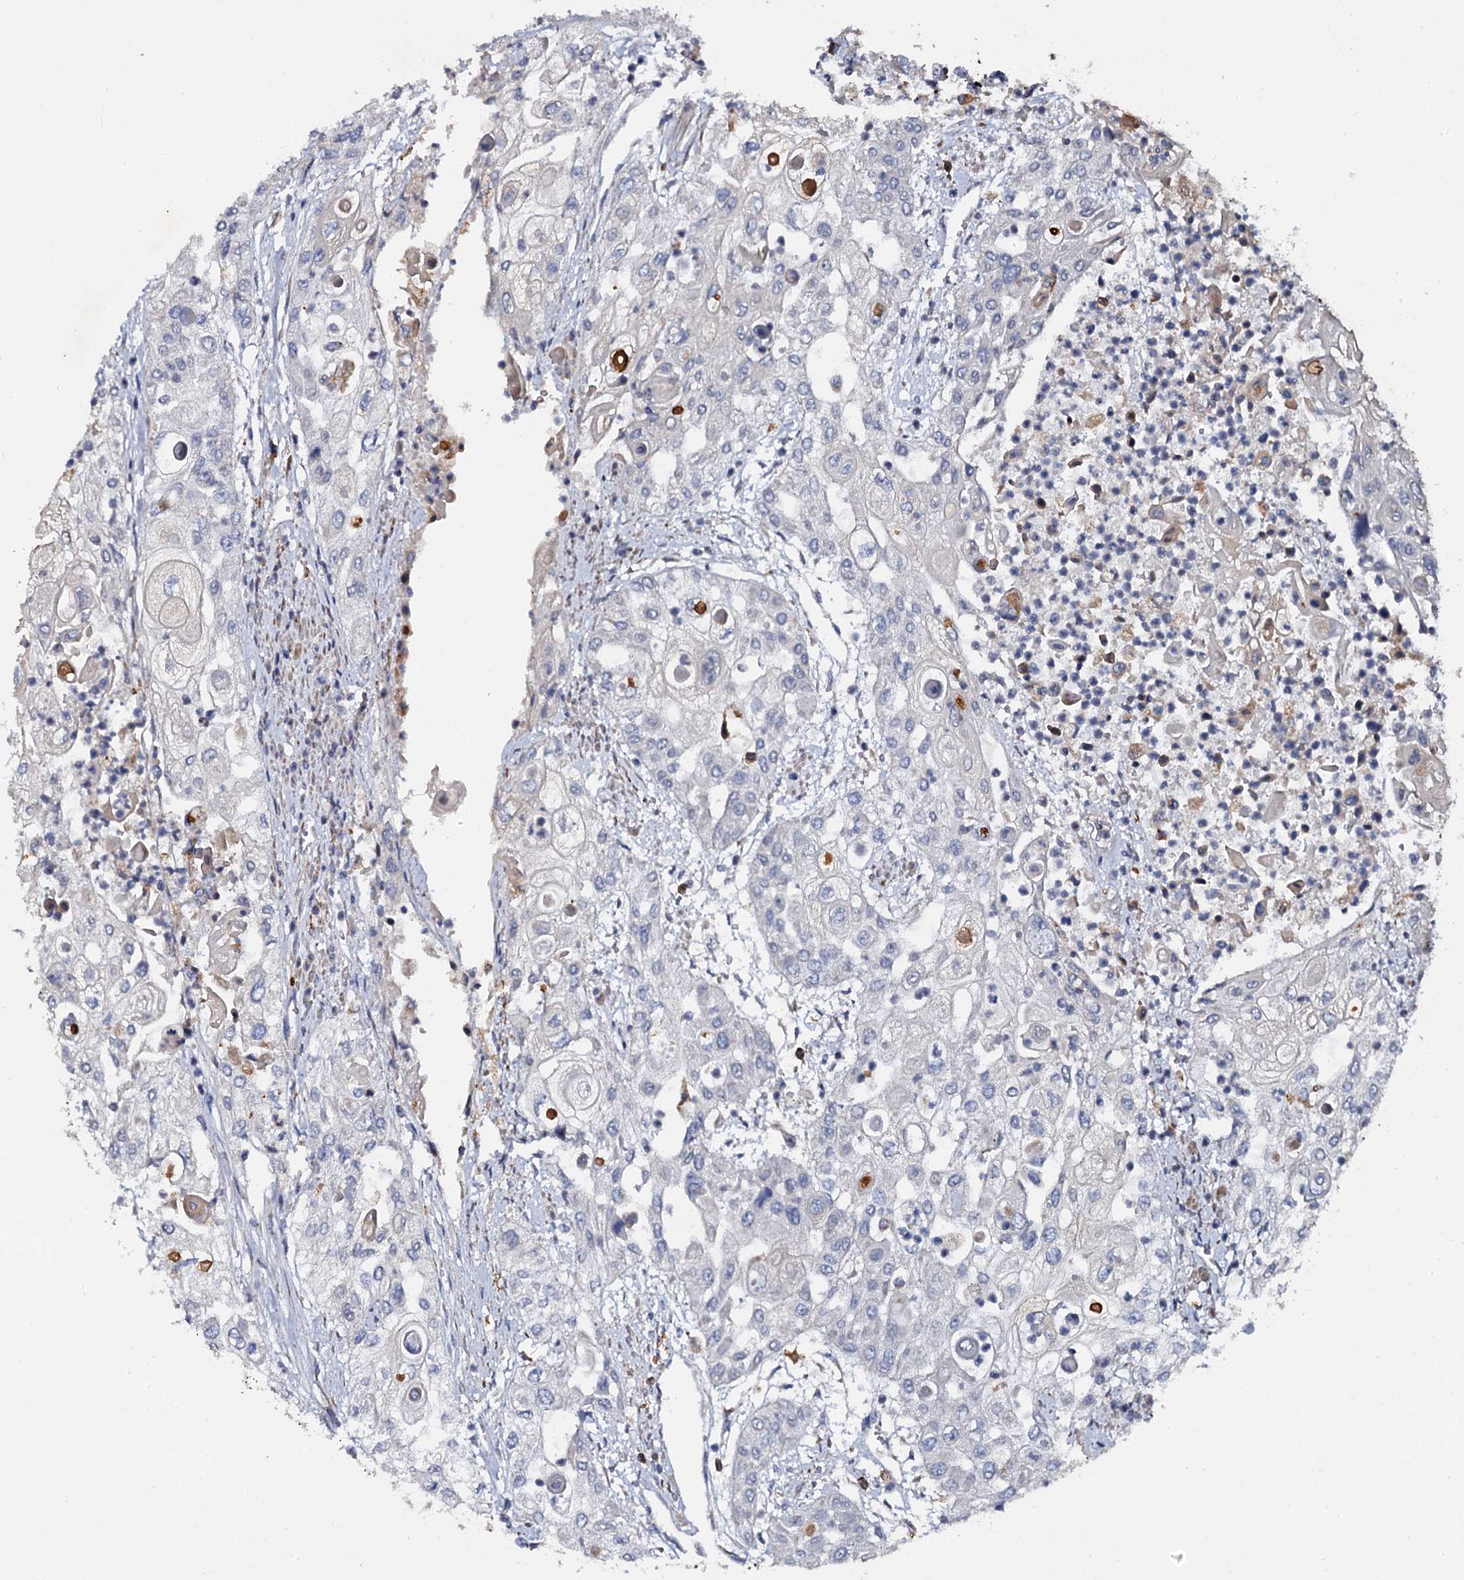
{"staining": {"intensity": "negative", "quantity": "none", "location": "none"}, "tissue": "urothelial cancer", "cell_type": "Tumor cells", "image_type": "cancer", "snomed": [{"axis": "morphology", "description": "Urothelial carcinoma, High grade"}, {"axis": "topography", "description": "Urinary bladder"}], "caption": "Tumor cells are negative for protein expression in human high-grade urothelial carcinoma.", "gene": "LRRC28", "patient": {"sex": "female", "age": 79}}